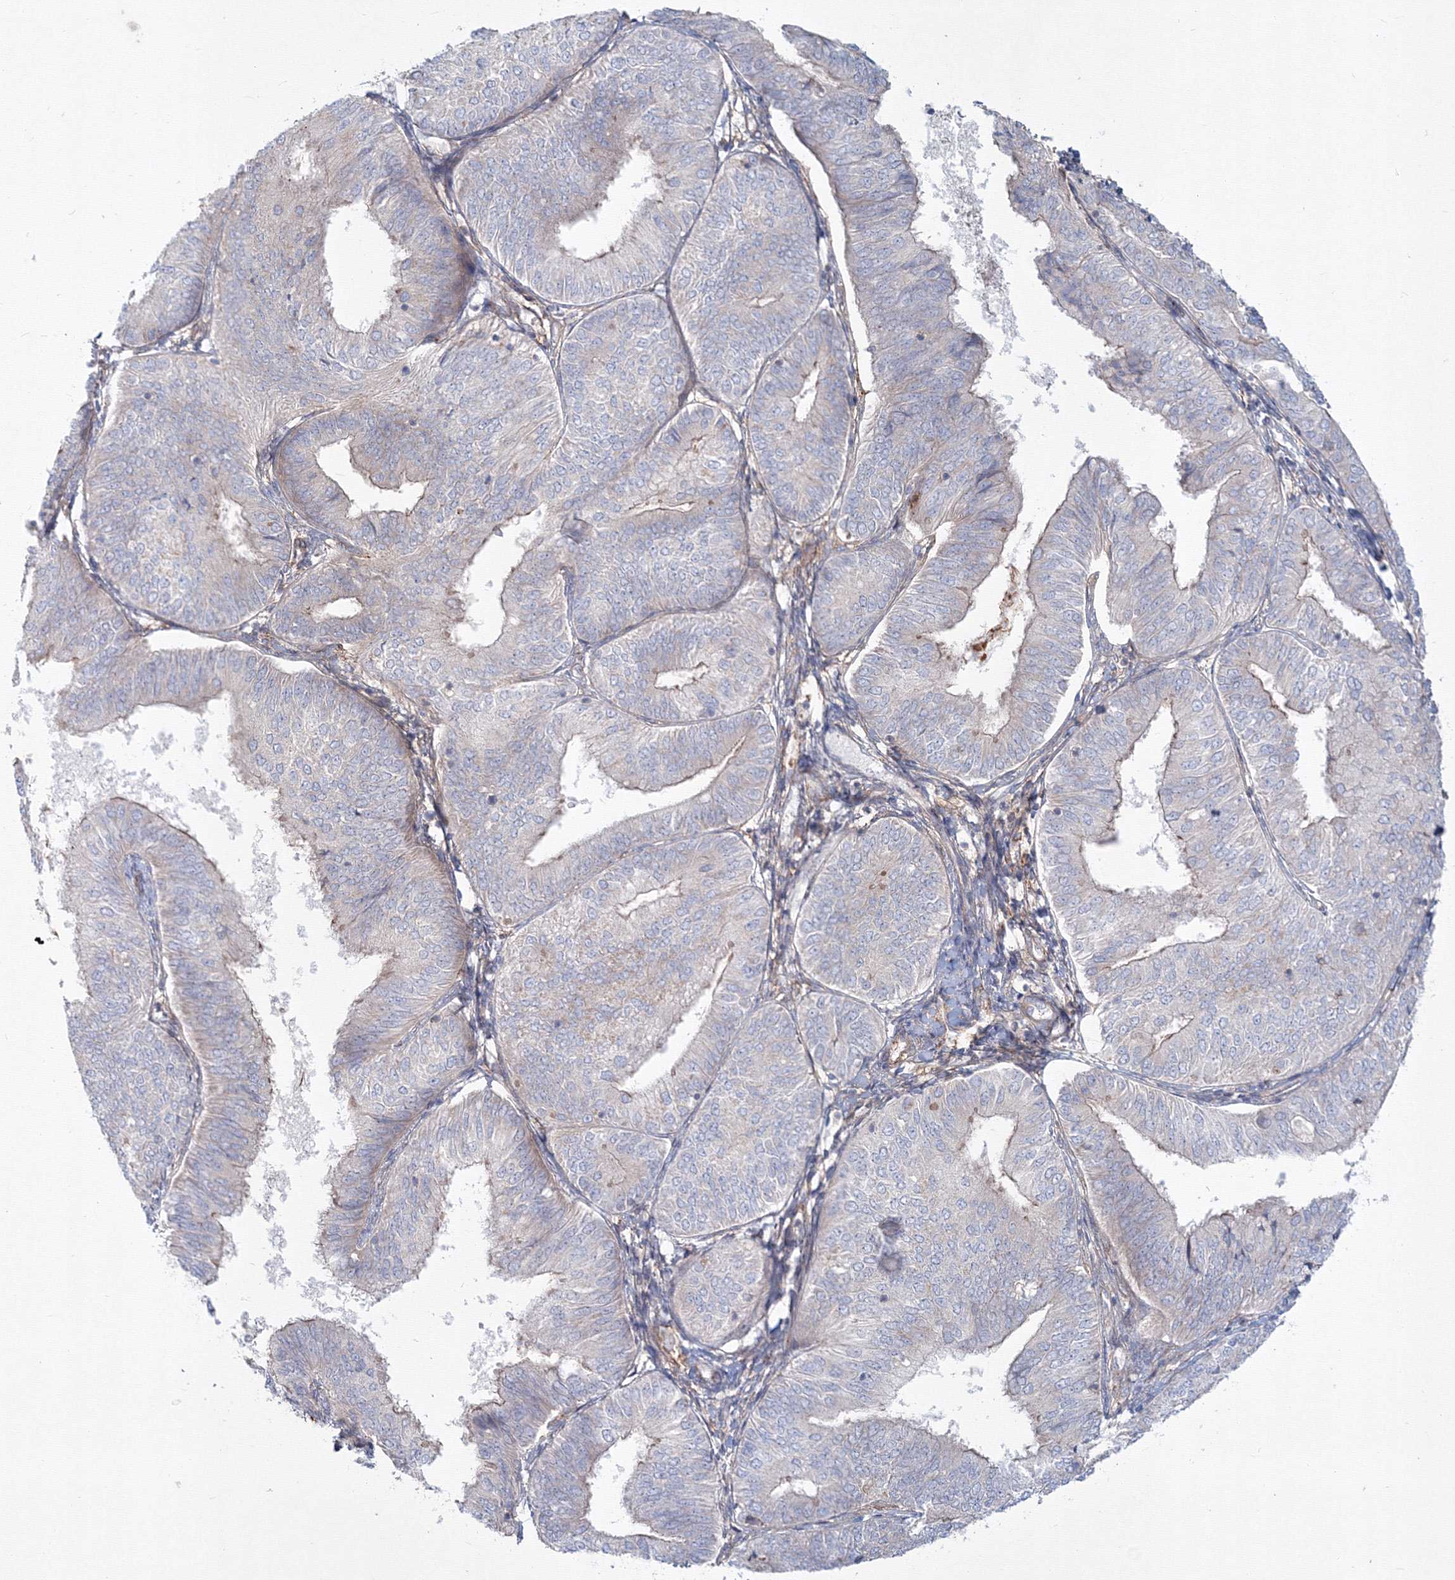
{"staining": {"intensity": "negative", "quantity": "none", "location": "none"}, "tissue": "endometrial cancer", "cell_type": "Tumor cells", "image_type": "cancer", "snomed": [{"axis": "morphology", "description": "Adenocarcinoma, NOS"}, {"axis": "topography", "description": "Endometrium"}], "caption": "This is an IHC photomicrograph of endometrial cancer. There is no staining in tumor cells.", "gene": "SH3PXD2A", "patient": {"sex": "female", "age": 58}}